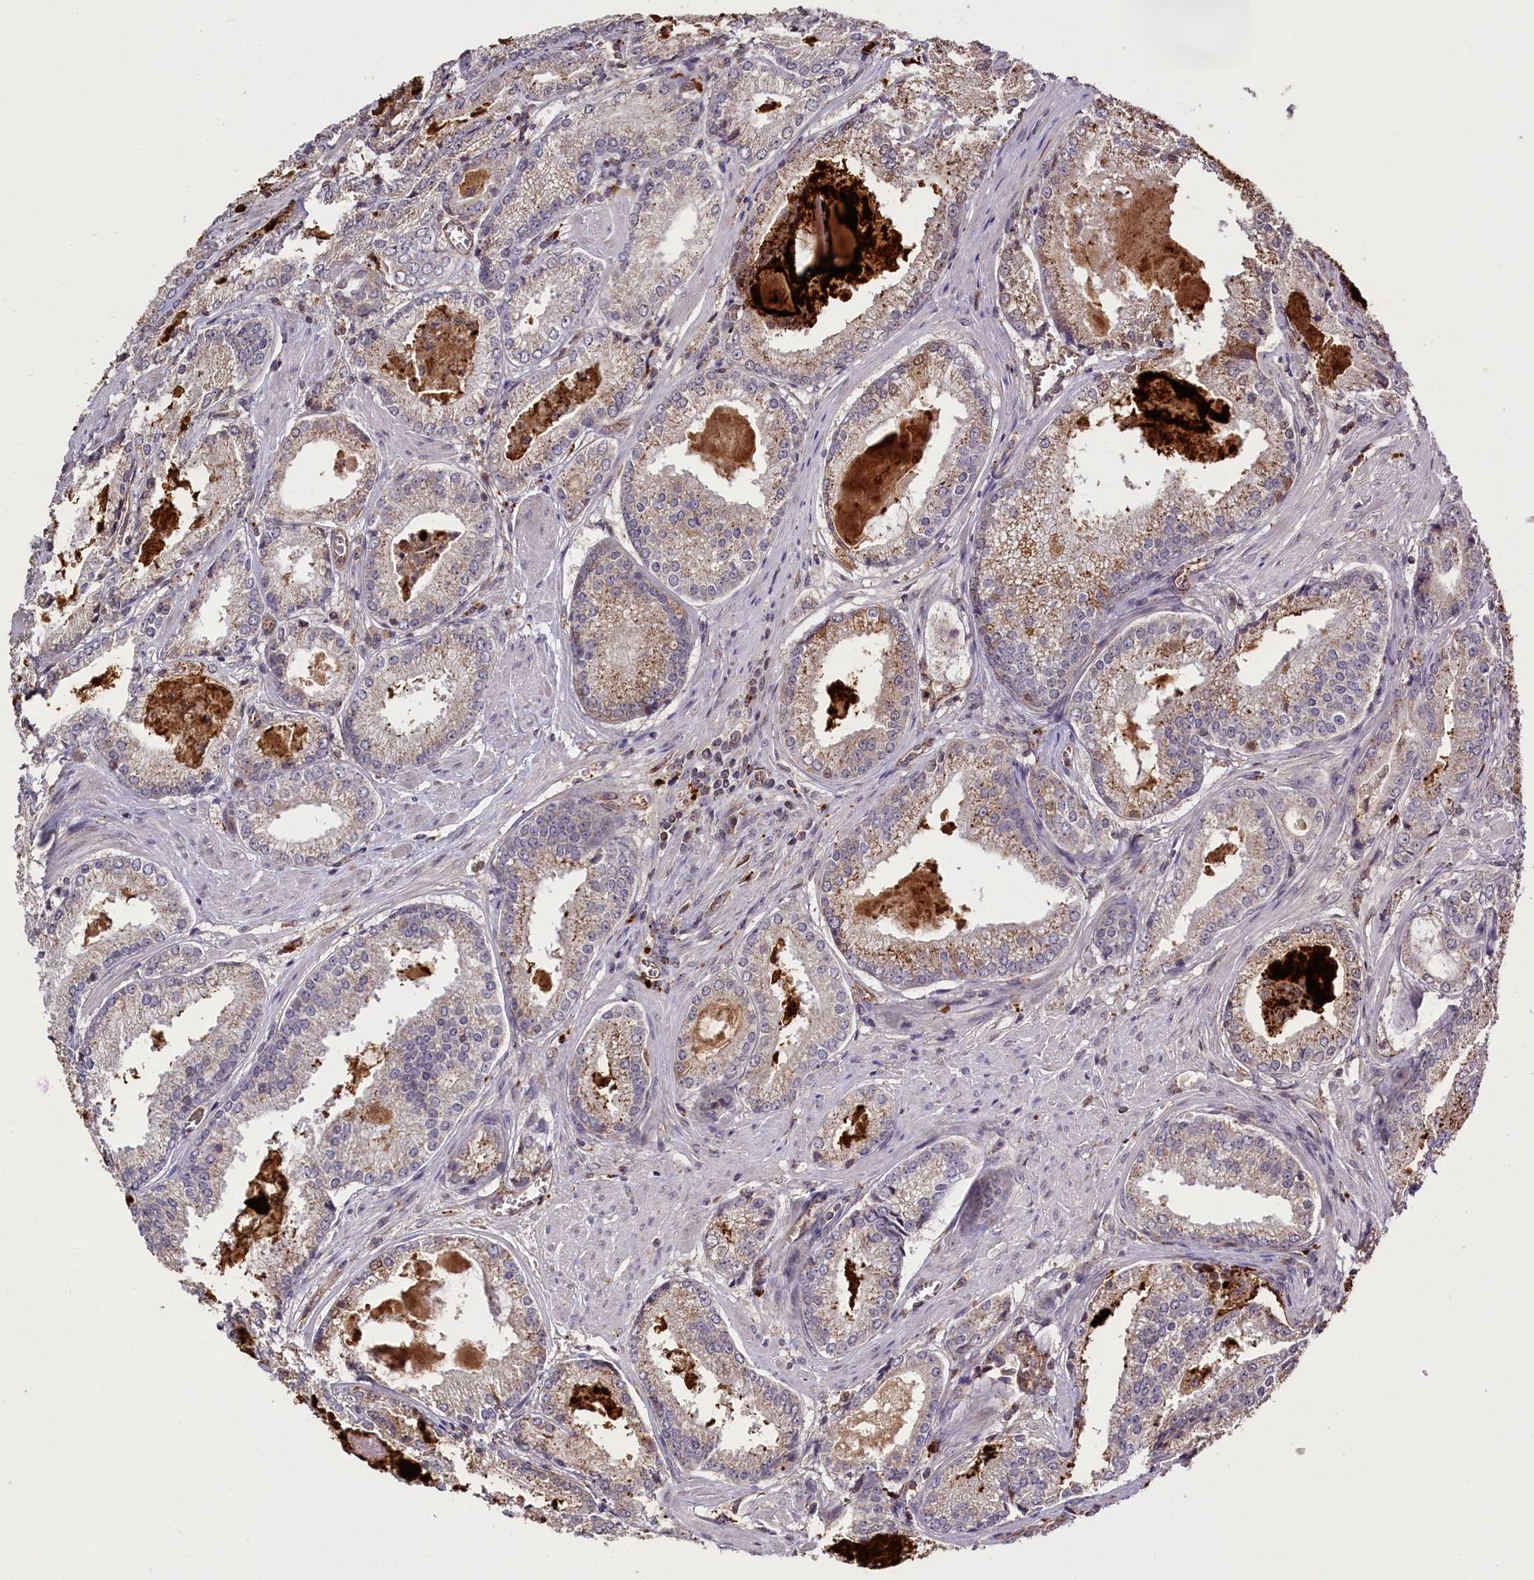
{"staining": {"intensity": "weak", "quantity": "25%-75%", "location": "cytoplasmic/membranous"}, "tissue": "prostate cancer", "cell_type": "Tumor cells", "image_type": "cancer", "snomed": [{"axis": "morphology", "description": "Adenocarcinoma, Low grade"}, {"axis": "topography", "description": "Prostate"}], "caption": "This is an image of IHC staining of adenocarcinoma (low-grade) (prostate), which shows weak positivity in the cytoplasmic/membranous of tumor cells.", "gene": "CLRN2", "patient": {"sex": "male", "age": 54}}